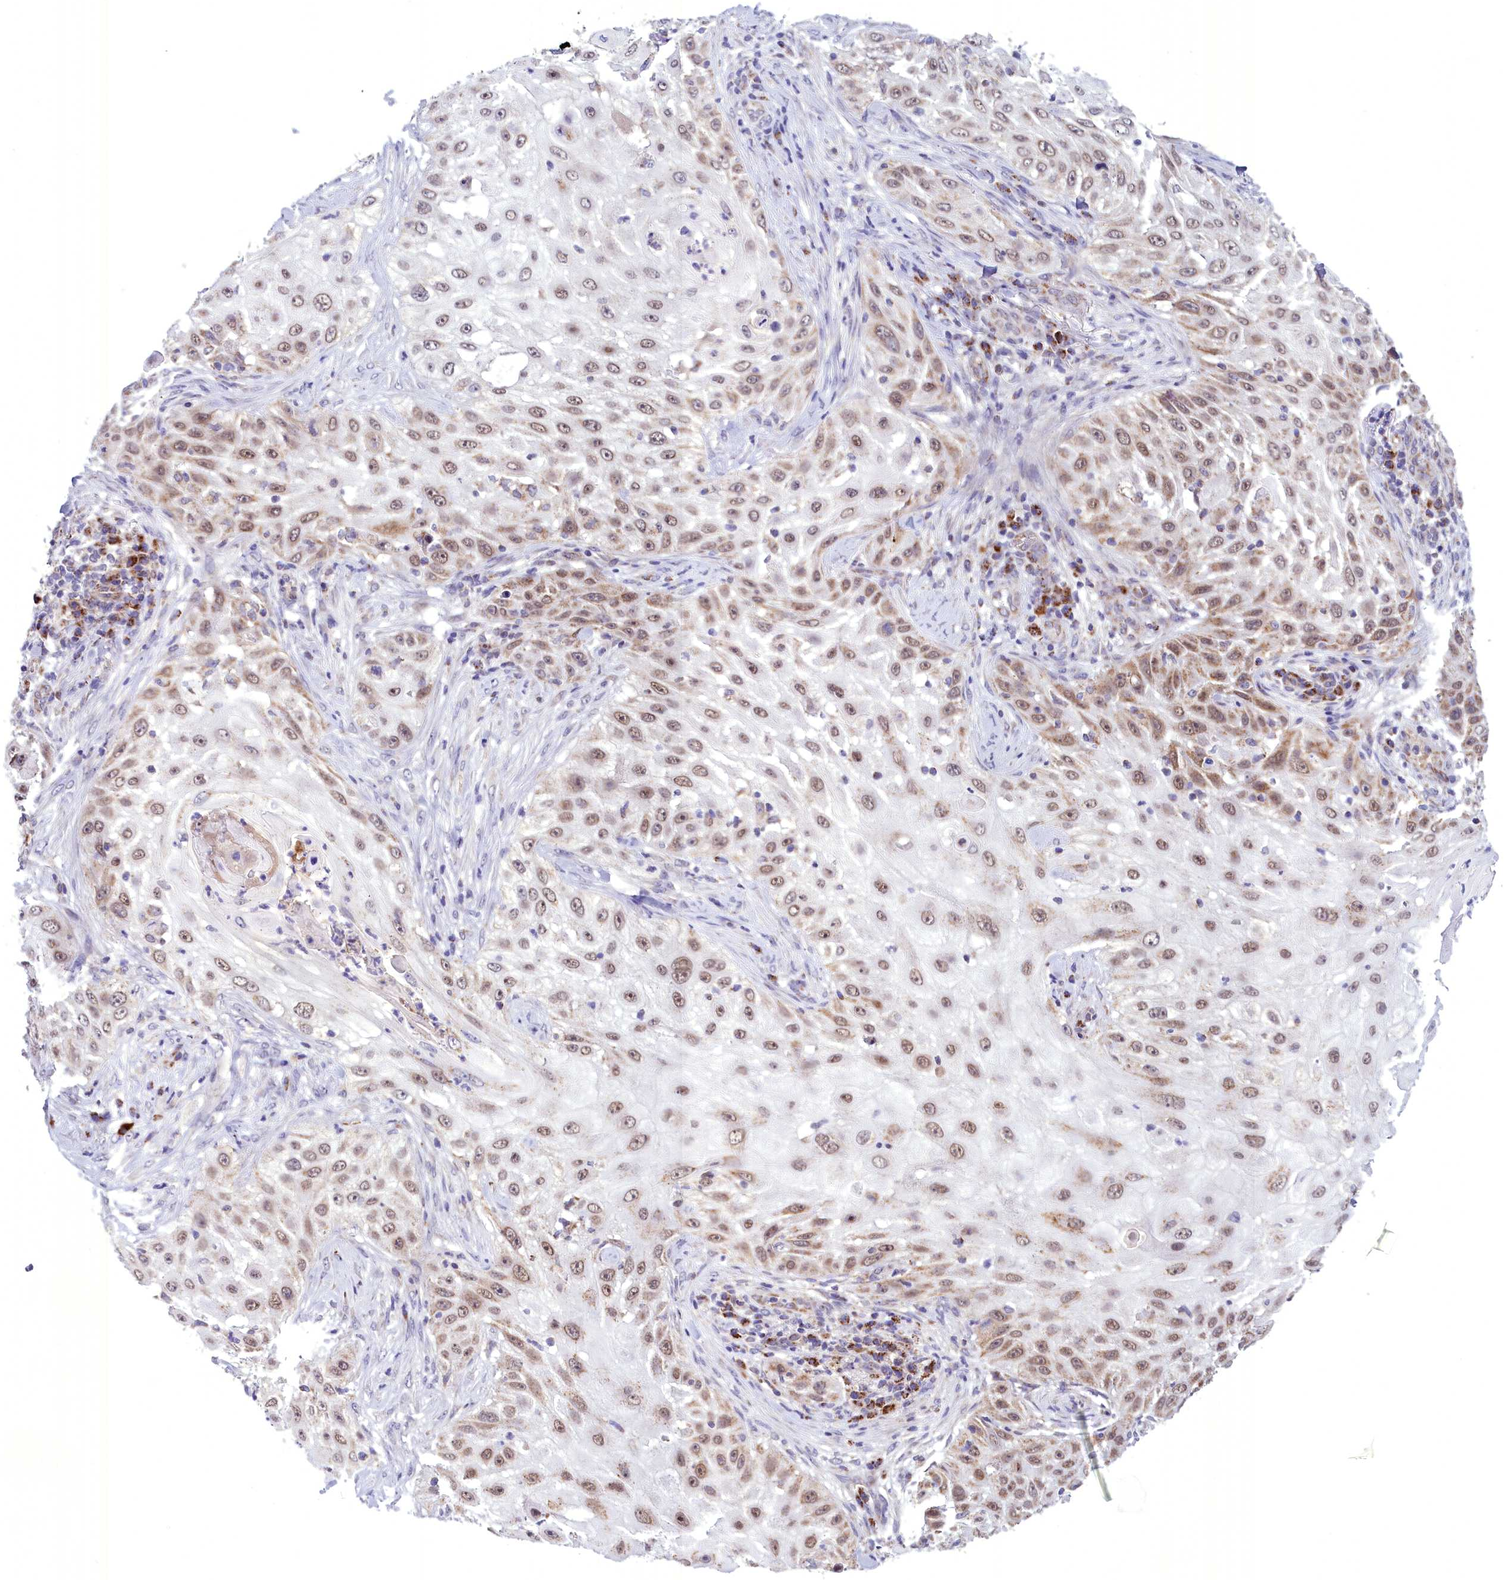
{"staining": {"intensity": "moderate", "quantity": ">75%", "location": "nuclear"}, "tissue": "skin cancer", "cell_type": "Tumor cells", "image_type": "cancer", "snomed": [{"axis": "morphology", "description": "Squamous cell carcinoma, NOS"}, {"axis": "topography", "description": "Skin"}], "caption": "This photomicrograph demonstrates immunohistochemistry staining of human squamous cell carcinoma (skin), with medium moderate nuclear positivity in about >75% of tumor cells.", "gene": "FAM149B1", "patient": {"sex": "female", "age": 44}}